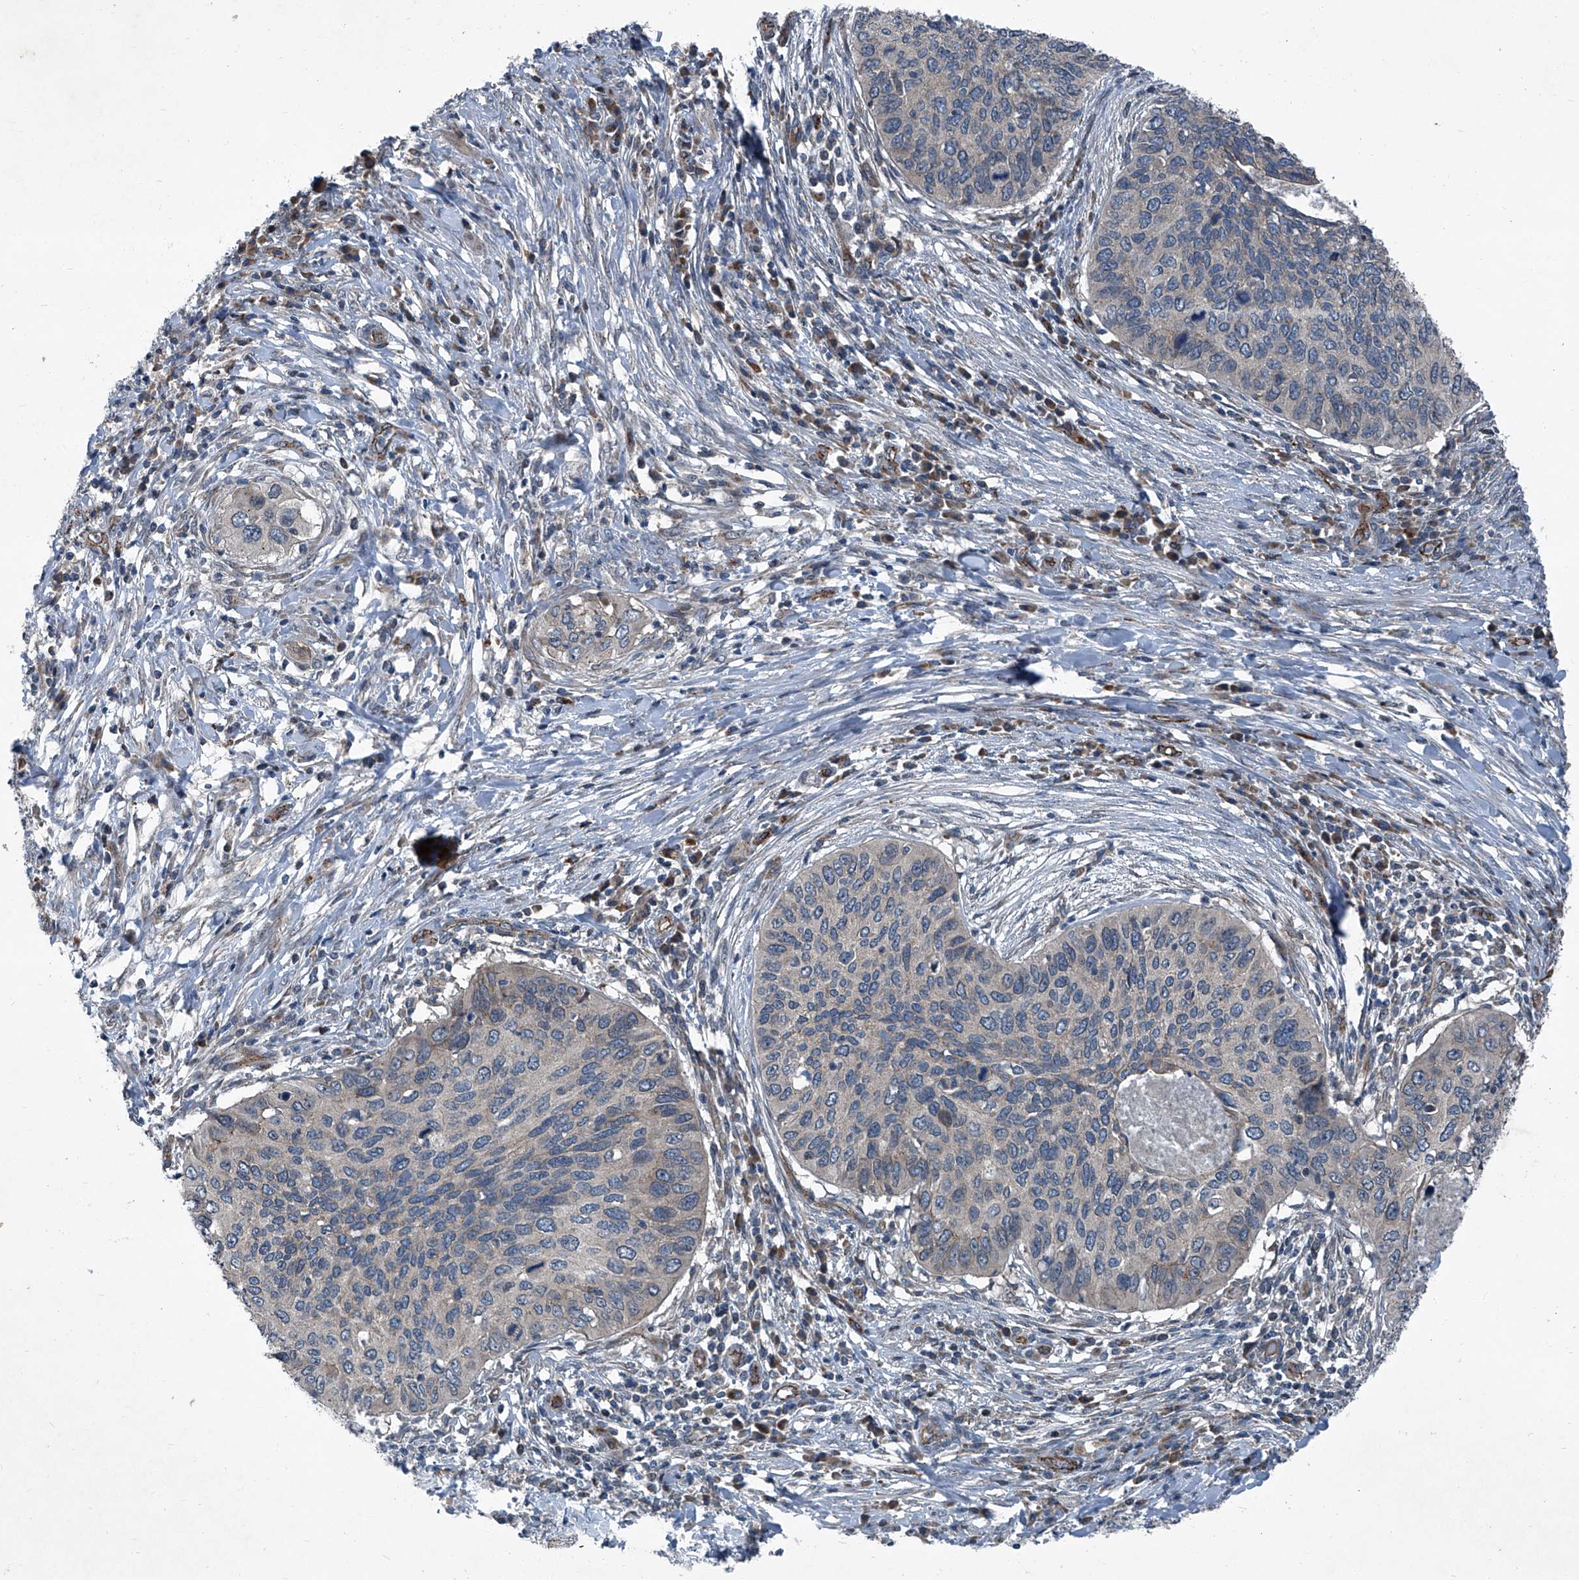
{"staining": {"intensity": "negative", "quantity": "none", "location": "none"}, "tissue": "cervical cancer", "cell_type": "Tumor cells", "image_type": "cancer", "snomed": [{"axis": "morphology", "description": "Squamous cell carcinoma, NOS"}, {"axis": "topography", "description": "Cervix"}], "caption": "Tumor cells show no significant protein staining in cervical cancer.", "gene": "SENP2", "patient": {"sex": "female", "age": 38}}